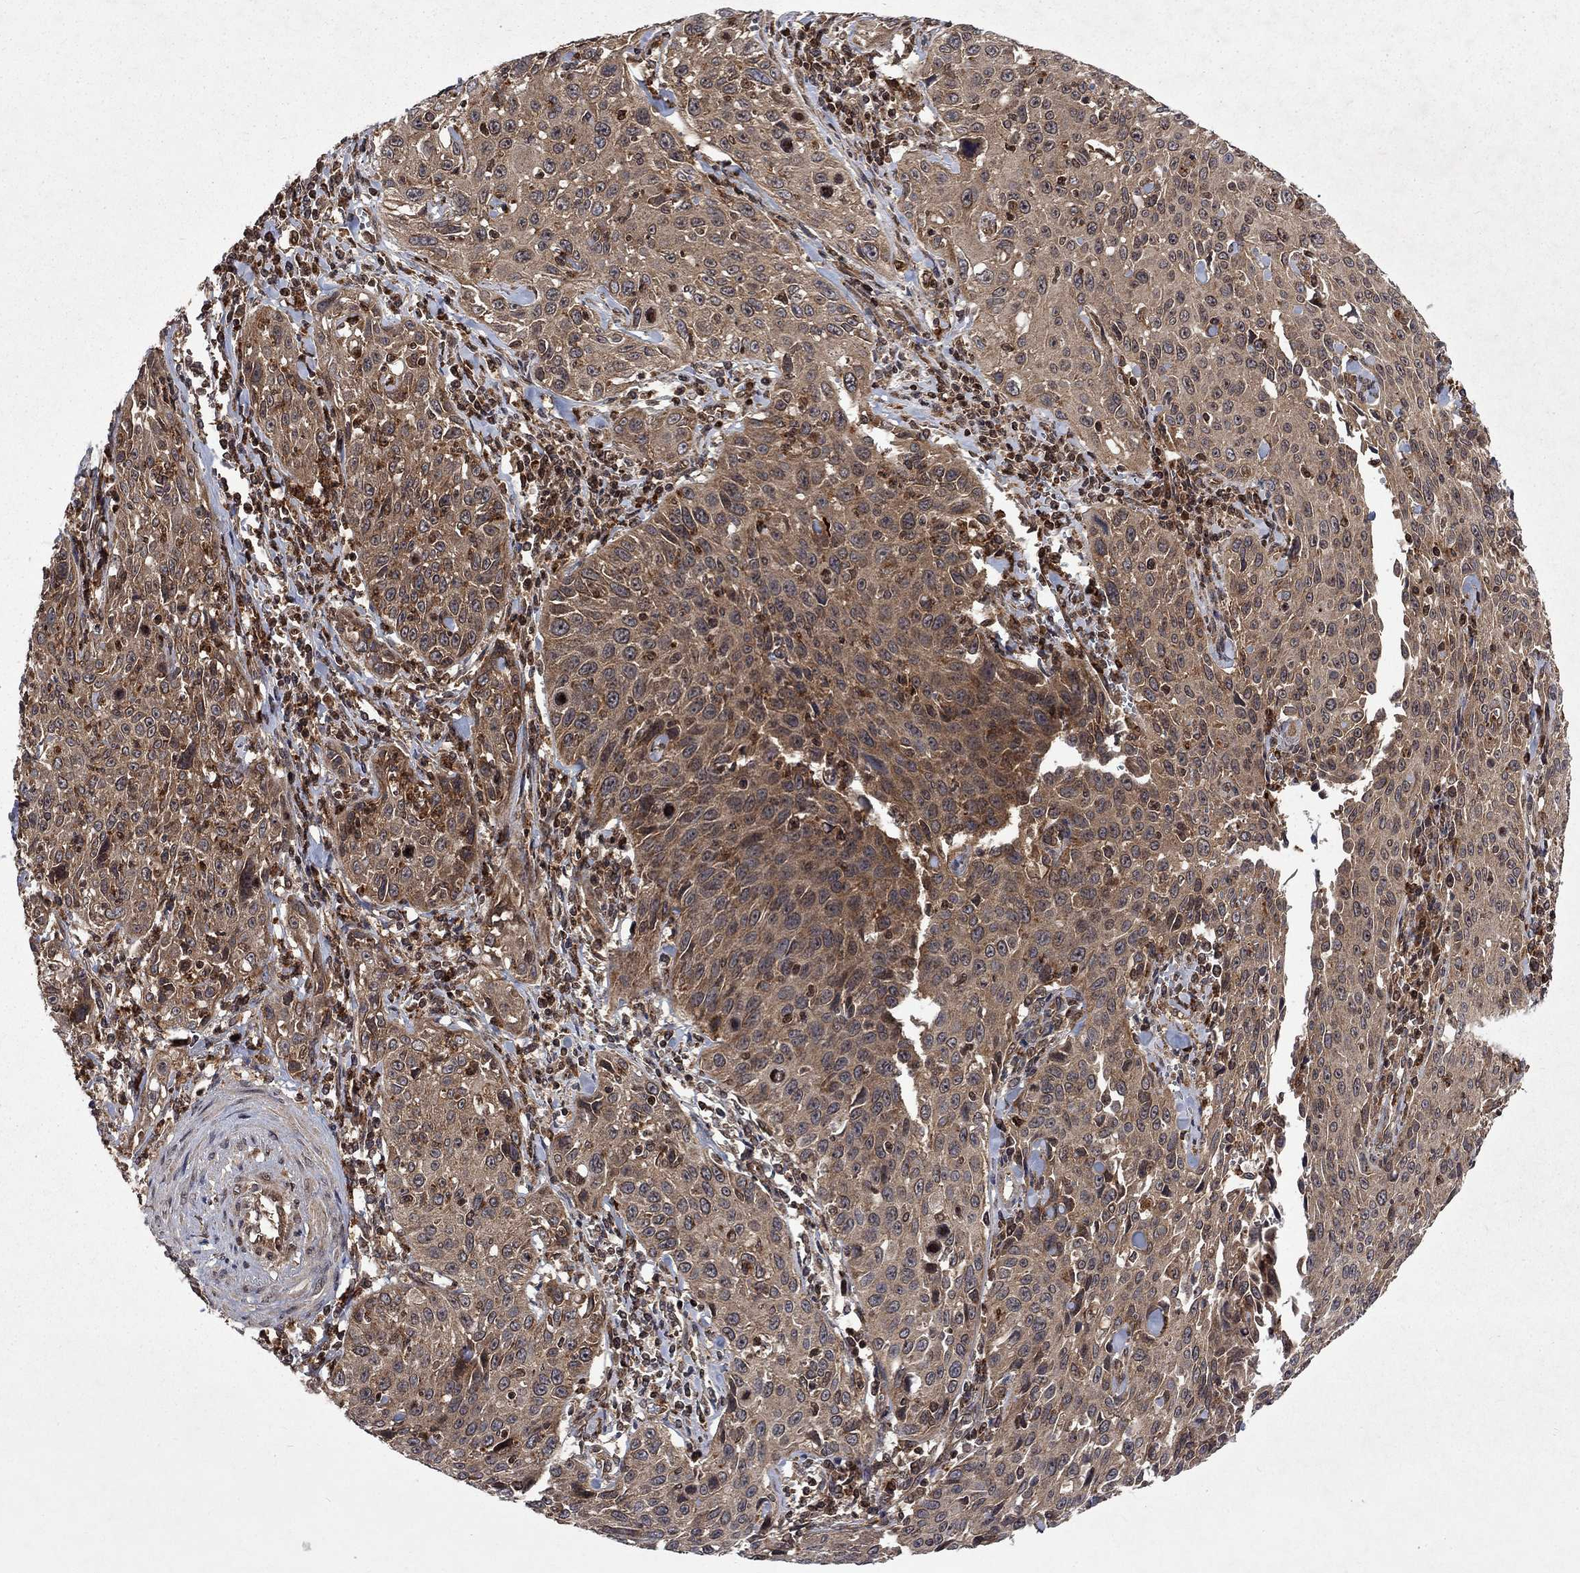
{"staining": {"intensity": "moderate", "quantity": "<25%", "location": "cytoplasmic/membranous"}, "tissue": "cervical cancer", "cell_type": "Tumor cells", "image_type": "cancer", "snomed": [{"axis": "morphology", "description": "Squamous cell carcinoma, NOS"}, {"axis": "topography", "description": "Cervix"}], "caption": "Brown immunohistochemical staining in squamous cell carcinoma (cervical) exhibits moderate cytoplasmic/membranous staining in about <25% of tumor cells.", "gene": "TMEM33", "patient": {"sex": "female", "age": 26}}